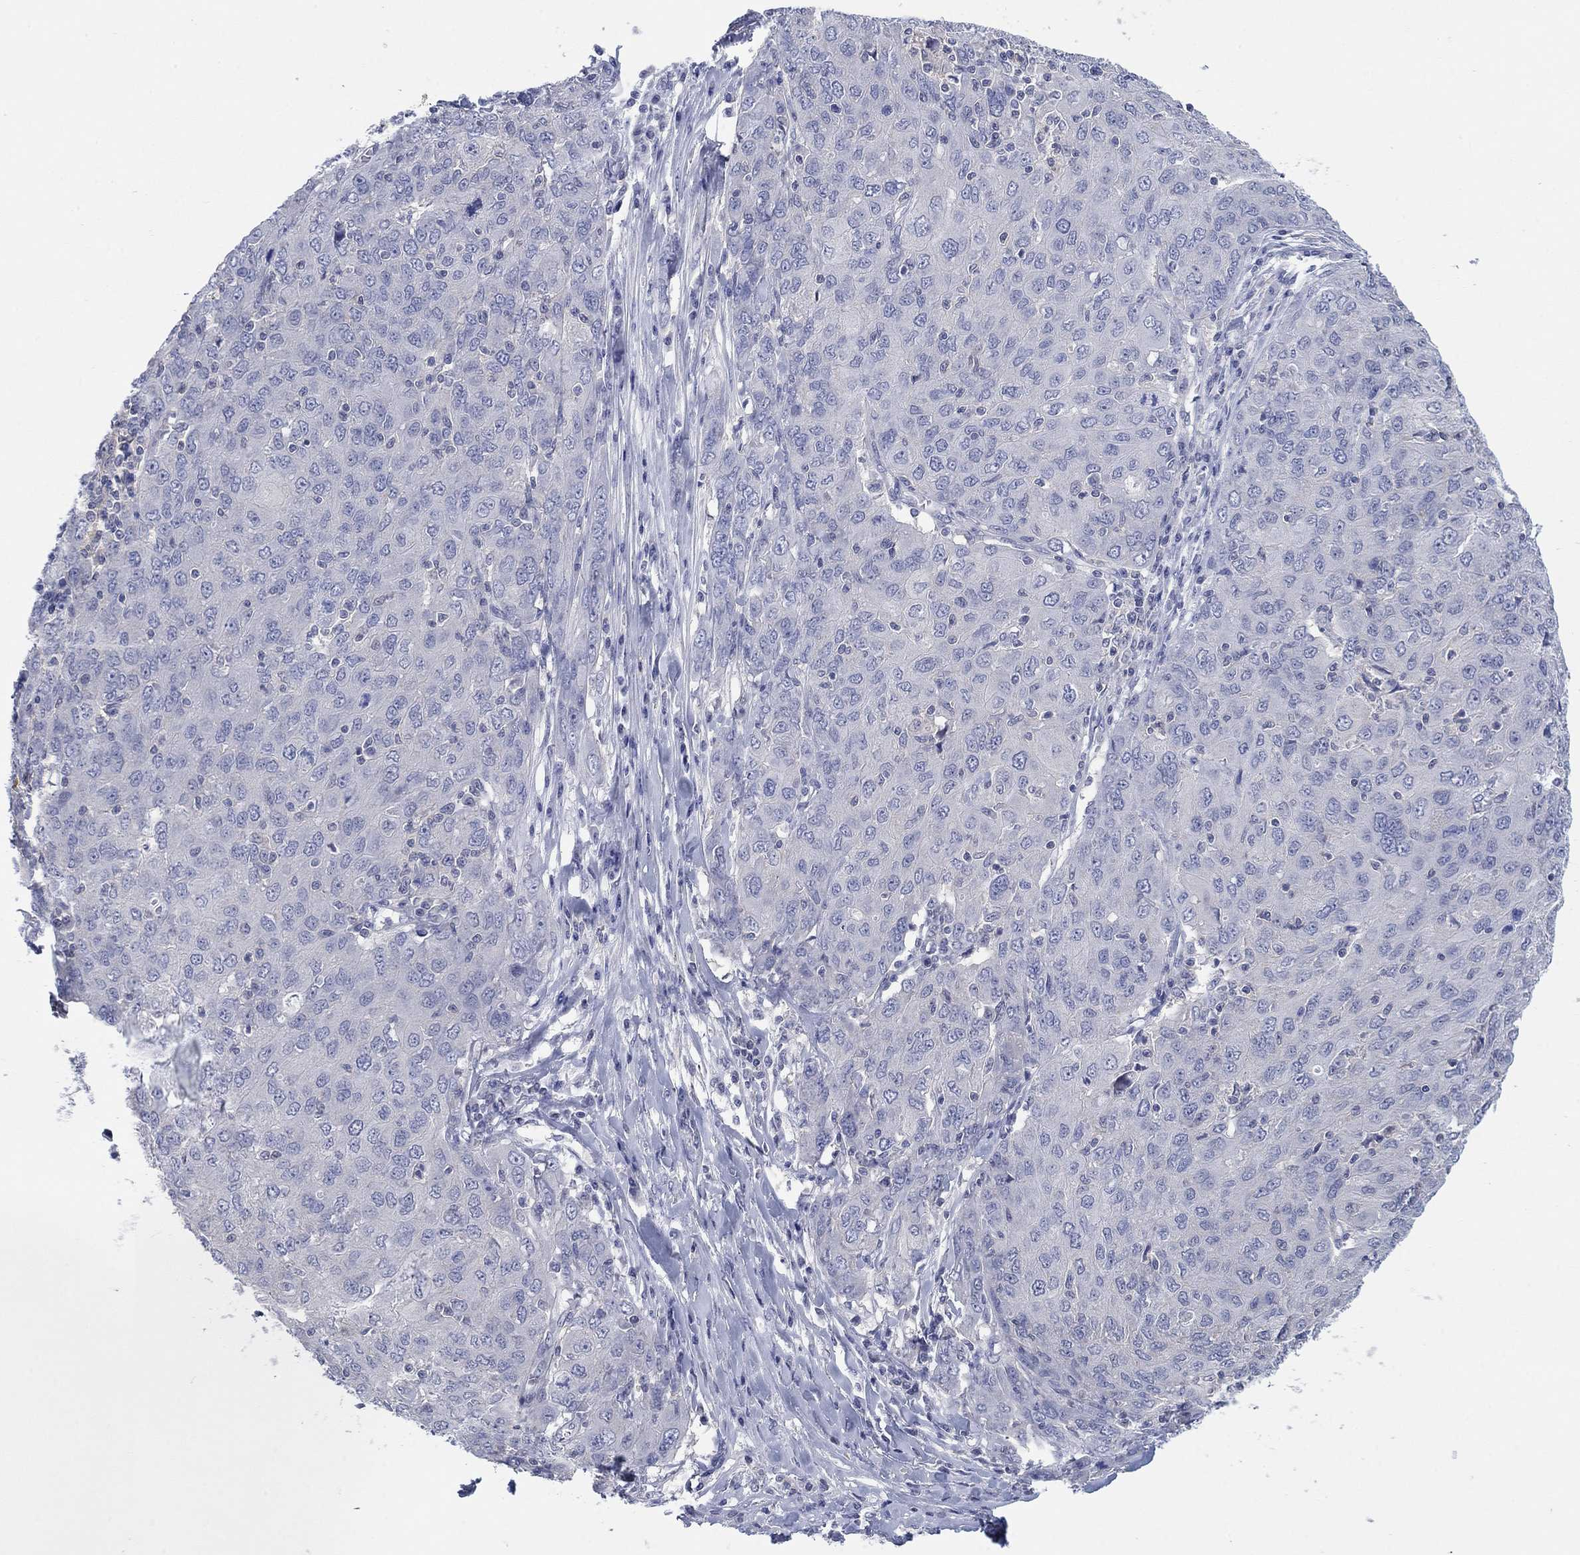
{"staining": {"intensity": "negative", "quantity": "none", "location": "none"}, "tissue": "ovarian cancer", "cell_type": "Tumor cells", "image_type": "cancer", "snomed": [{"axis": "morphology", "description": "Carcinoma, endometroid"}, {"axis": "topography", "description": "Ovary"}], "caption": "Protein analysis of endometroid carcinoma (ovarian) displays no significant staining in tumor cells.", "gene": "FER1L6", "patient": {"sex": "female", "age": 50}}